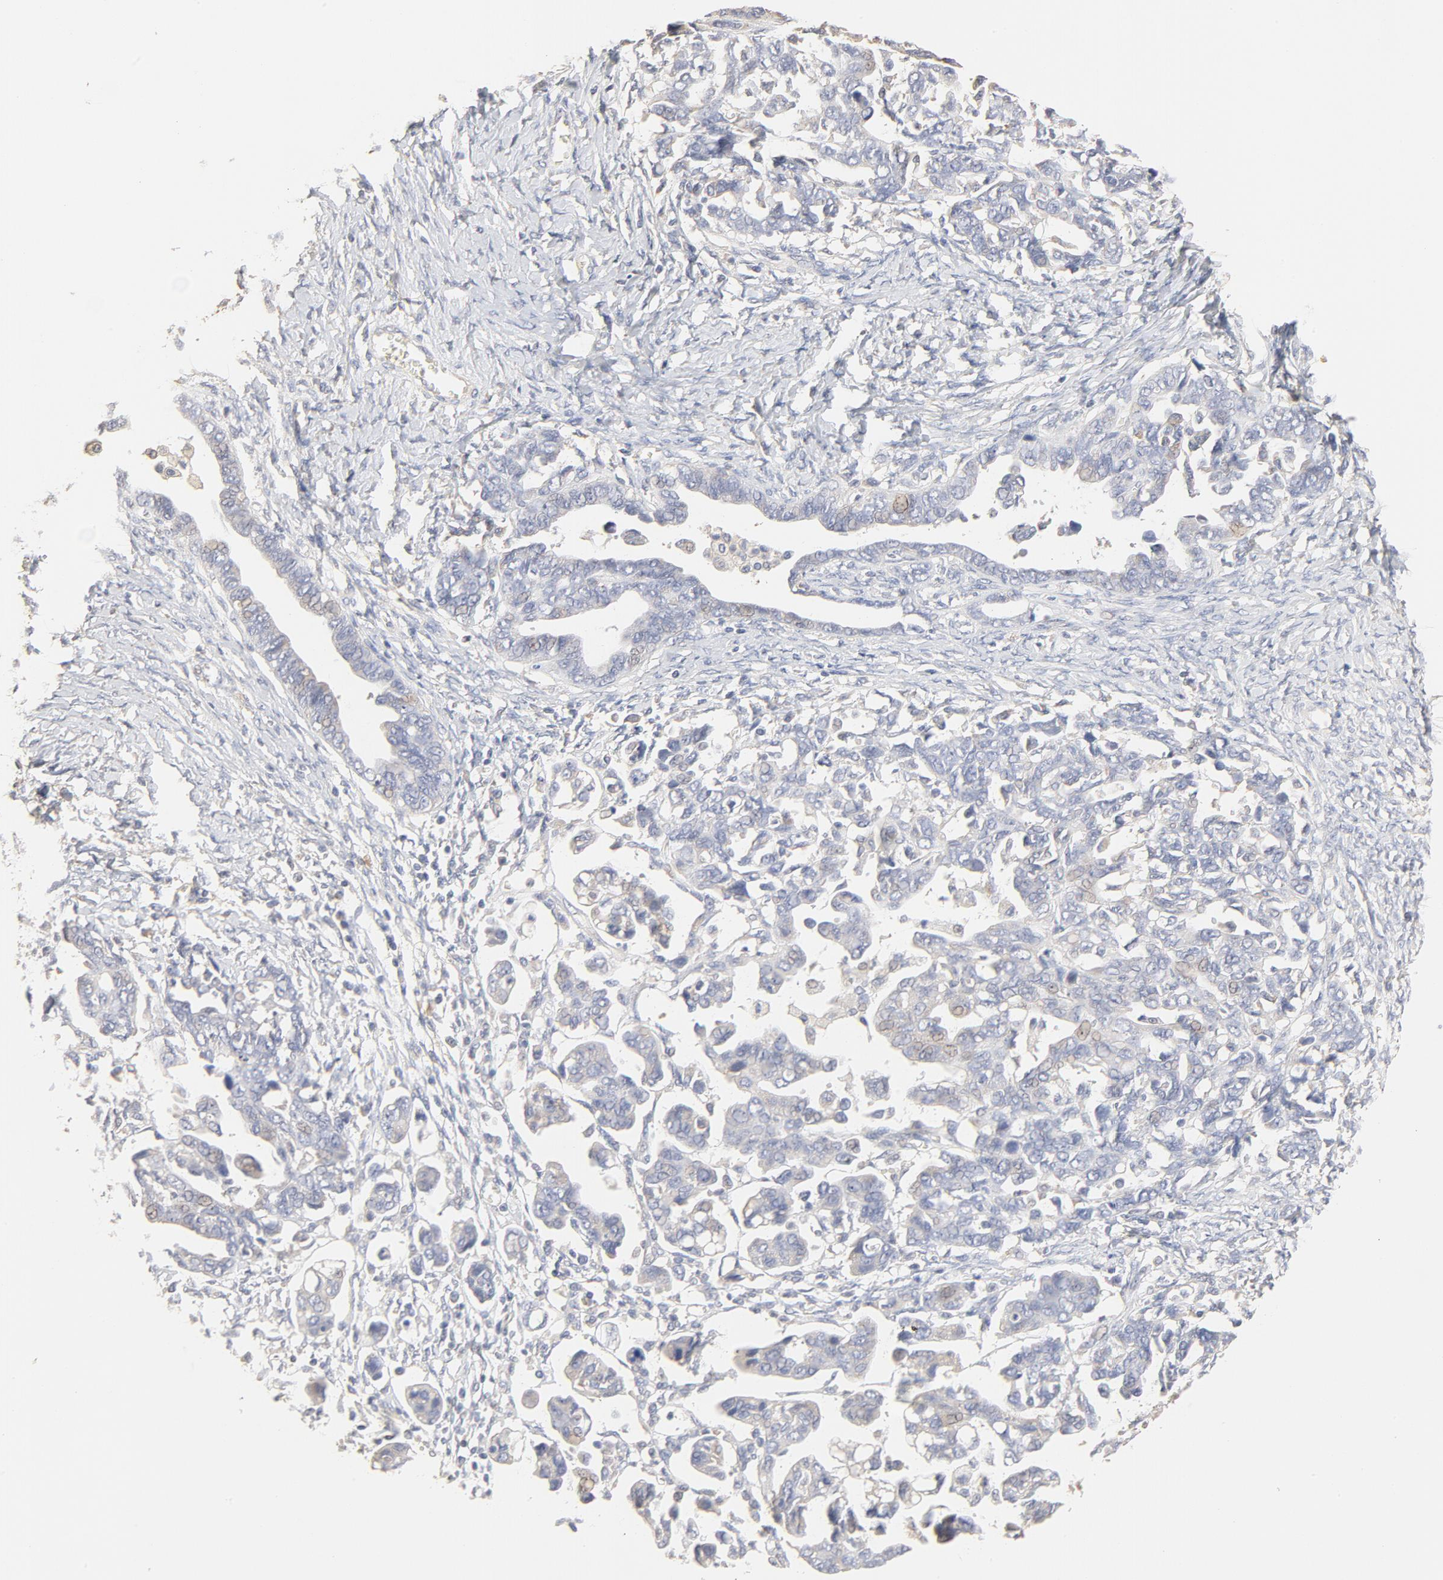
{"staining": {"intensity": "negative", "quantity": "none", "location": "none"}, "tissue": "ovarian cancer", "cell_type": "Tumor cells", "image_type": "cancer", "snomed": [{"axis": "morphology", "description": "Cystadenocarcinoma, serous, NOS"}, {"axis": "topography", "description": "Ovary"}], "caption": "Immunohistochemical staining of ovarian cancer reveals no significant staining in tumor cells.", "gene": "FCGBP", "patient": {"sex": "female", "age": 69}}